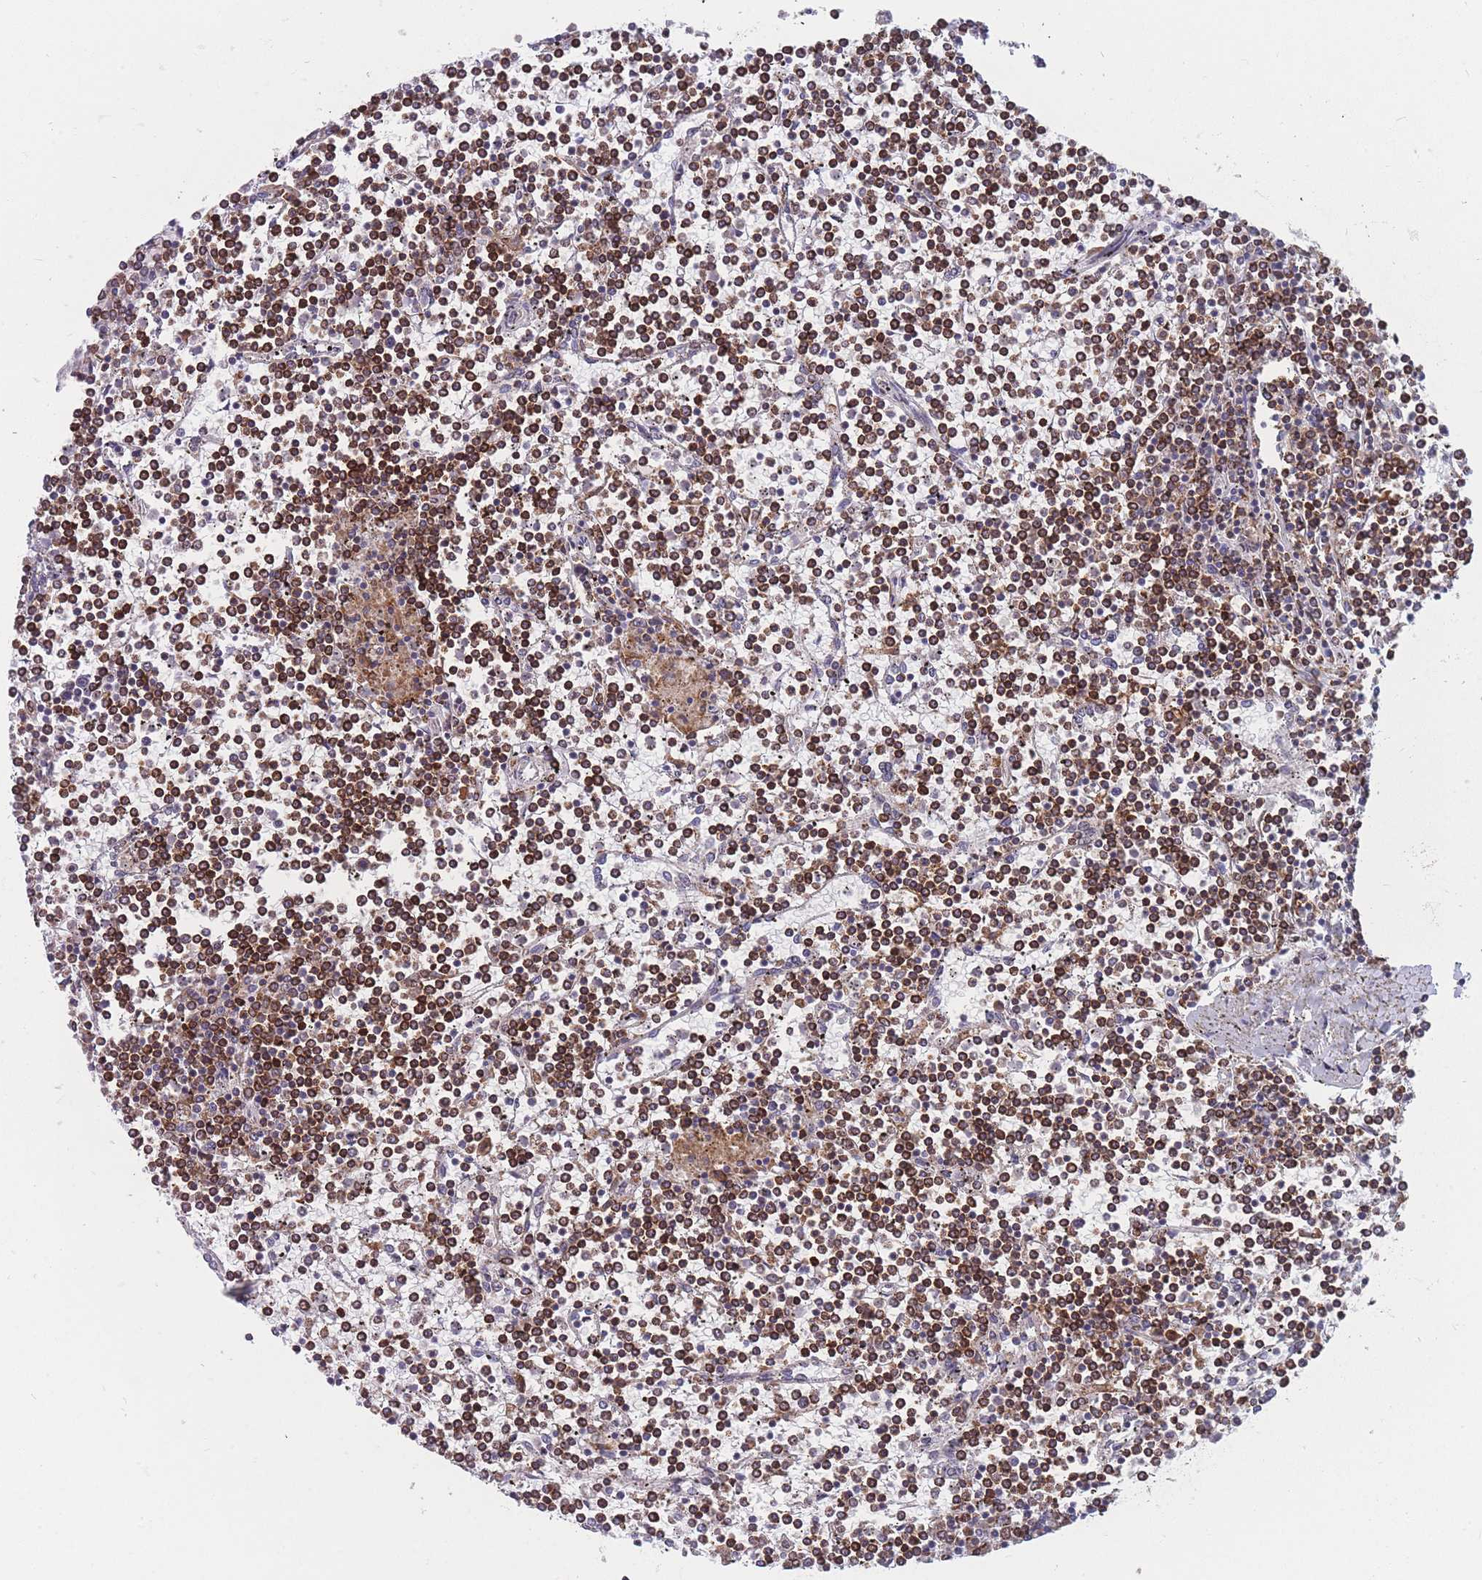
{"staining": {"intensity": "moderate", "quantity": ">75%", "location": "cytoplasmic/membranous"}, "tissue": "lymphoma", "cell_type": "Tumor cells", "image_type": "cancer", "snomed": [{"axis": "morphology", "description": "Malignant lymphoma, non-Hodgkin's type, Low grade"}, {"axis": "topography", "description": "Spleen"}], "caption": "The immunohistochemical stain shows moderate cytoplasmic/membranous positivity in tumor cells of lymphoma tissue.", "gene": "TMEM131L", "patient": {"sex": "female", "age": 19}}